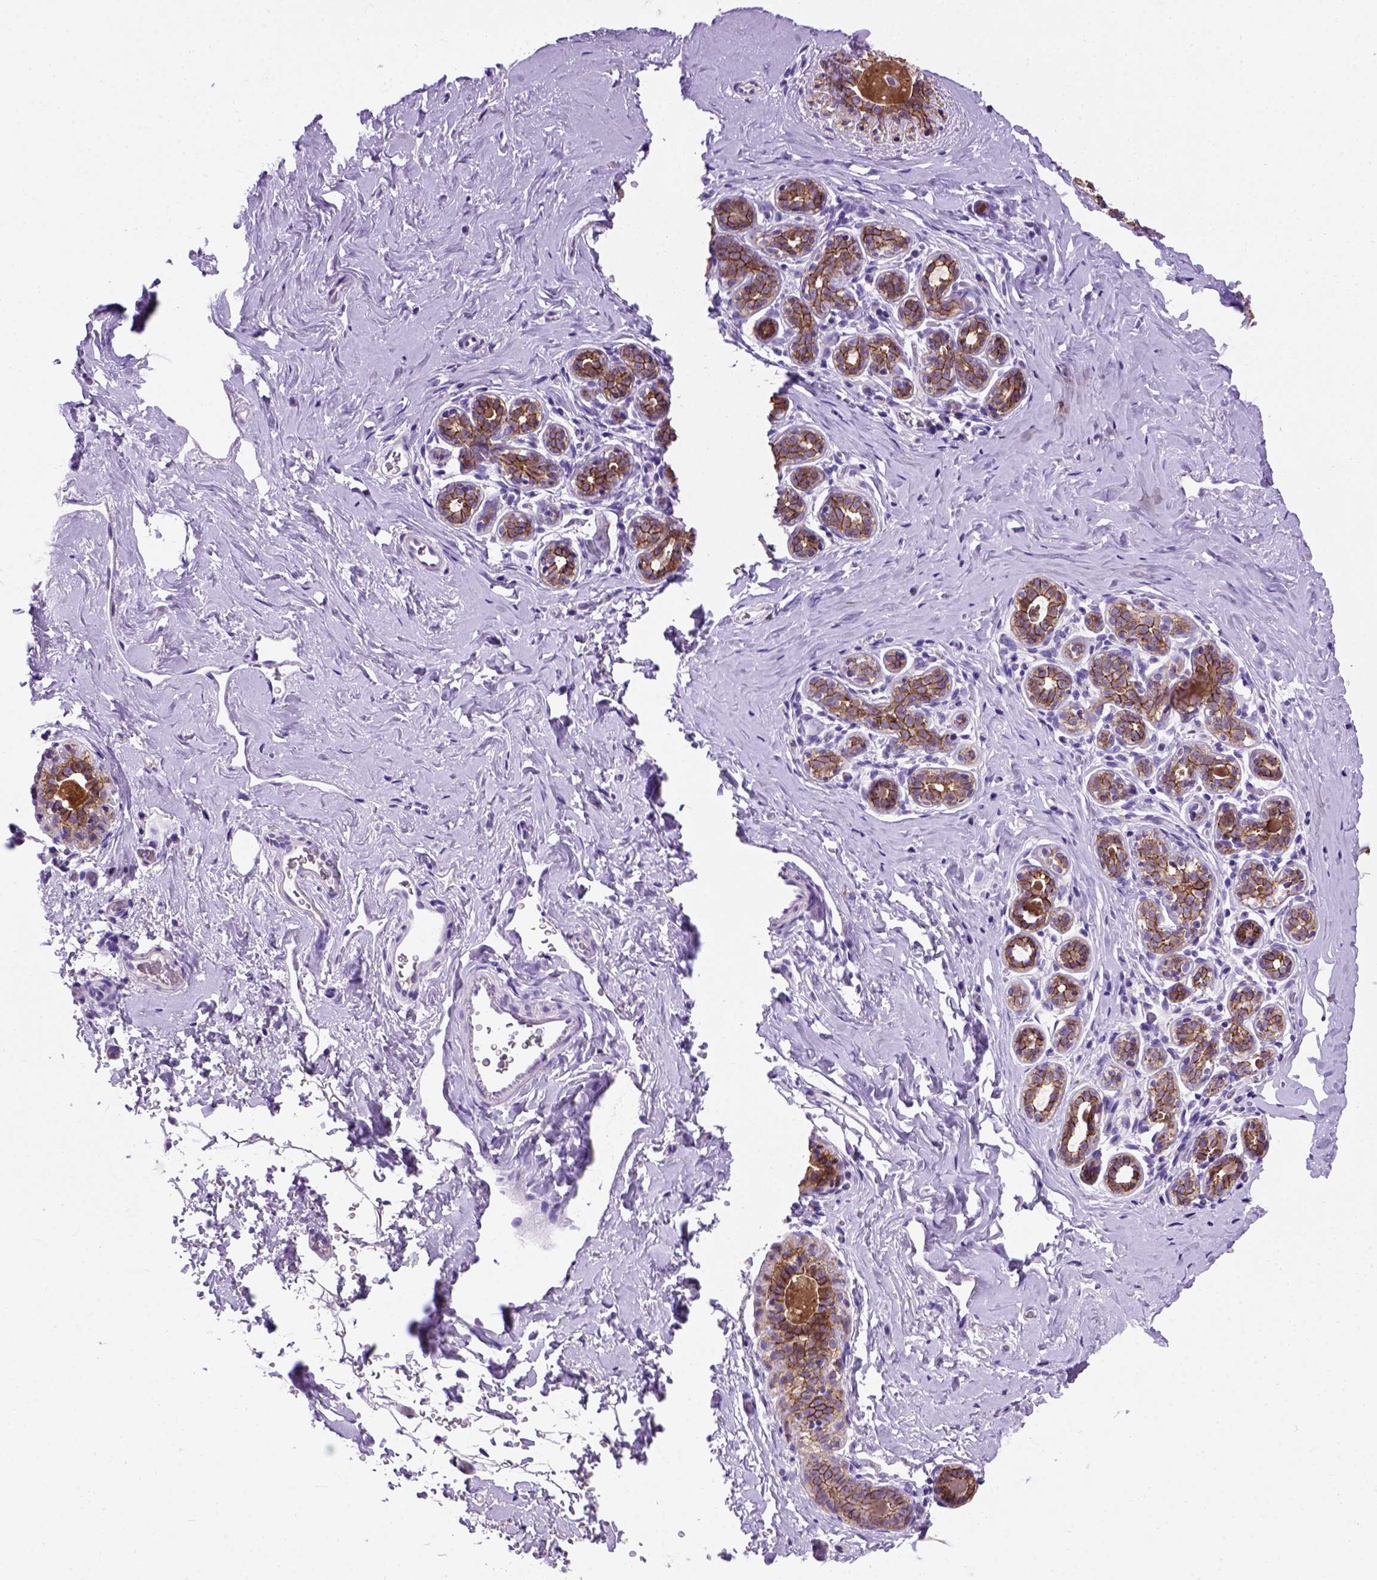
{"staining": {"intensity": "negative", "quantity": "none", "location": "none"}, "tissue": "breast", "cell_type": "Adipocytes", "image_type": "normal", "snomed": [{"axis": "morphology", "description": "Normal tissue, NOS"}, {"axis": "topography", "description": "Skin"}, {"axis": "topography", "description": "Breast"}], "caption": "IHC of normal breast exhibits no staining in adipocytes. (DAB immunohistochemistry visualized using brightfield microscopy, high magnification).", "gene": "CDH1", "patient": {"sex": "female", "age": 43}}